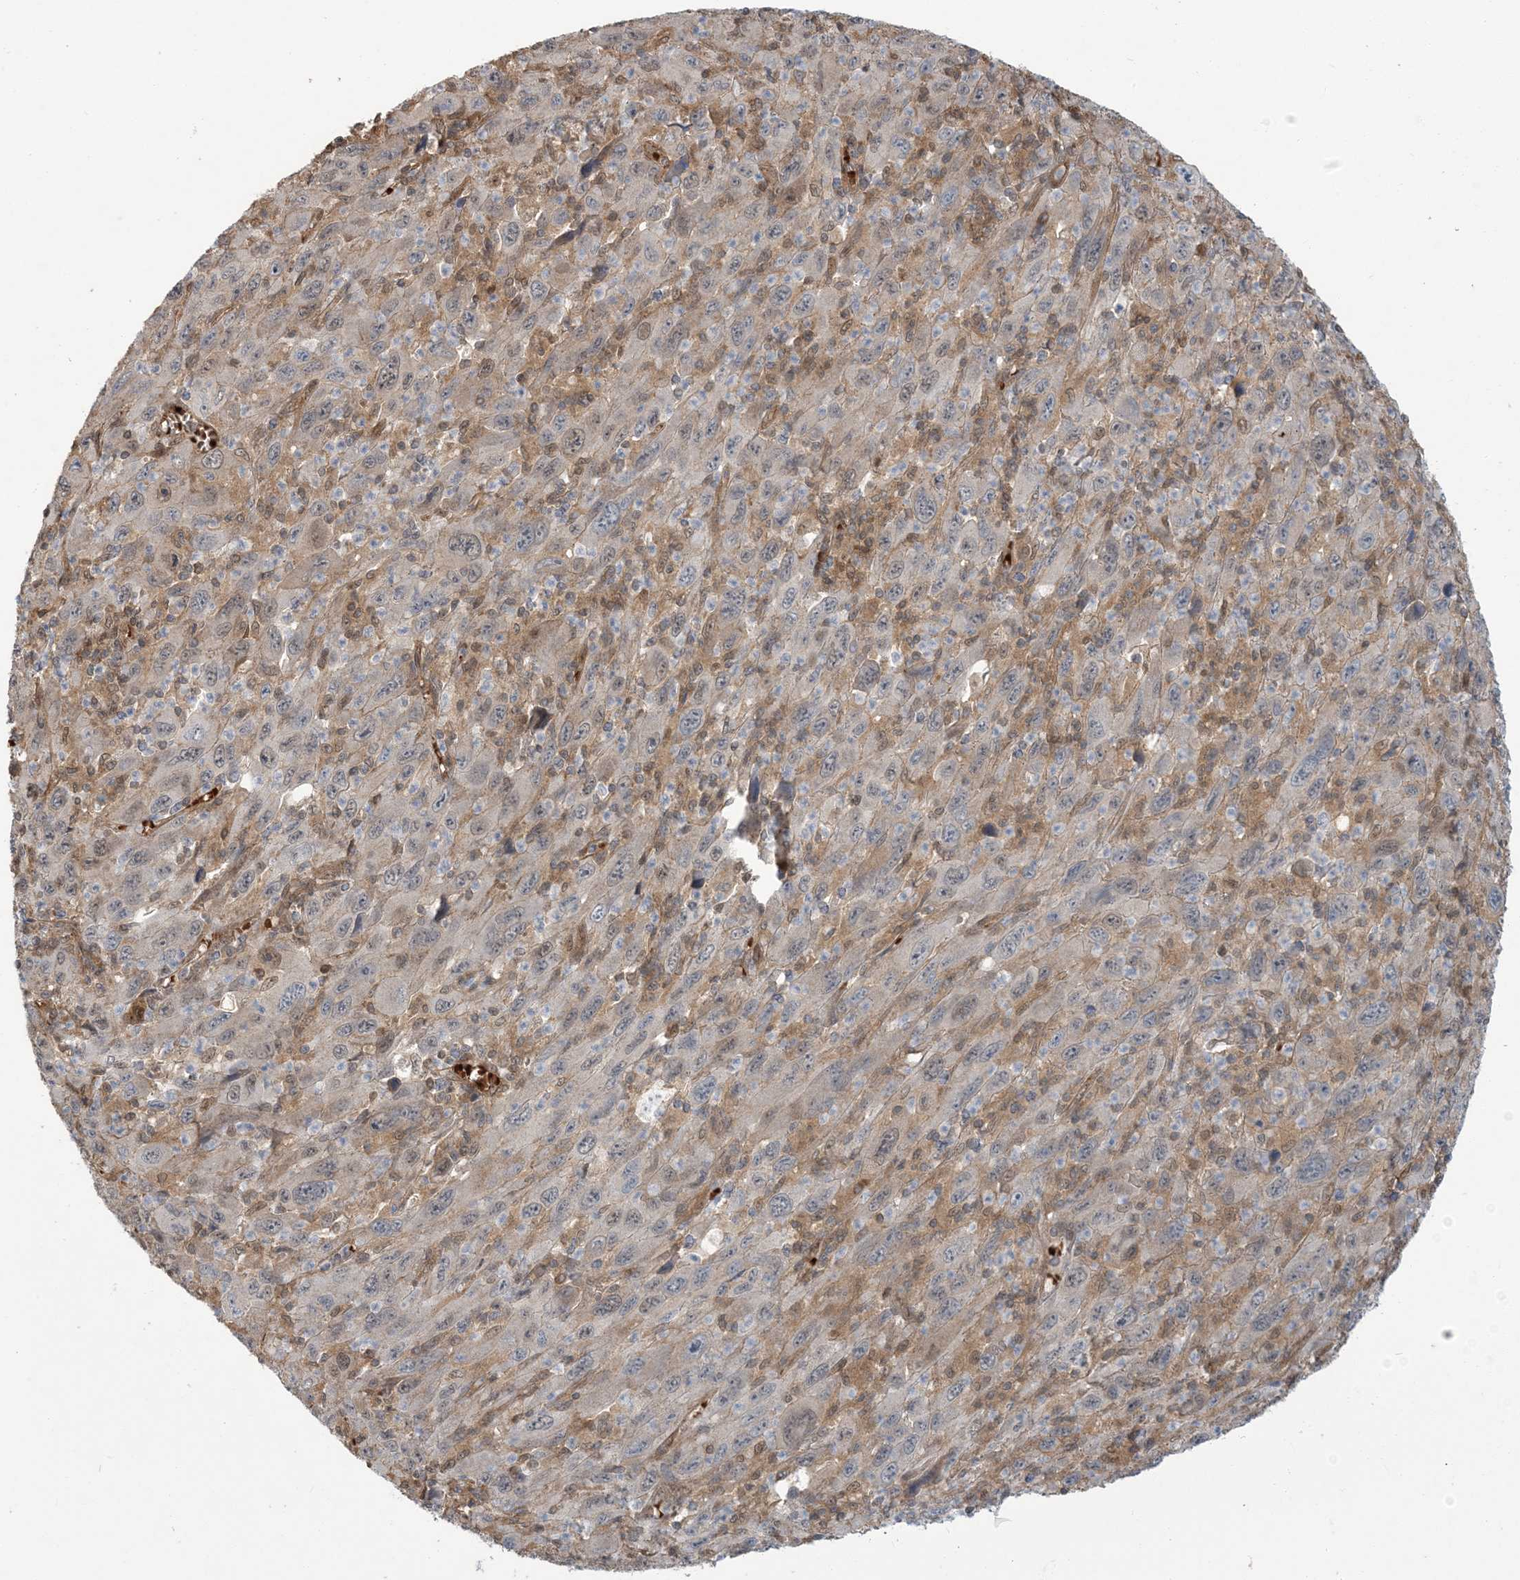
{"staining": {"intensity": "moderate", "quantity": "25%-75%", "location": "cytoplasmic/membranous,nuclear"}, "tissue": "melanoma", "cell_type": "Tumor cells", "image_type": "cancer", "snomed": [{"axis": "morphology", "description": "Malignant melanoma, Metastatic site"}, {"axis": "topography", "description": "Skin"}], "caption": "The histopathology image exhibits a brown stain indicating the presence of a protein in the cytoplasmic/membranous and nuclear of tumor cells in melanoma.", "gene": "ERI2", "patient": {"sex": "female", "age": 56}}